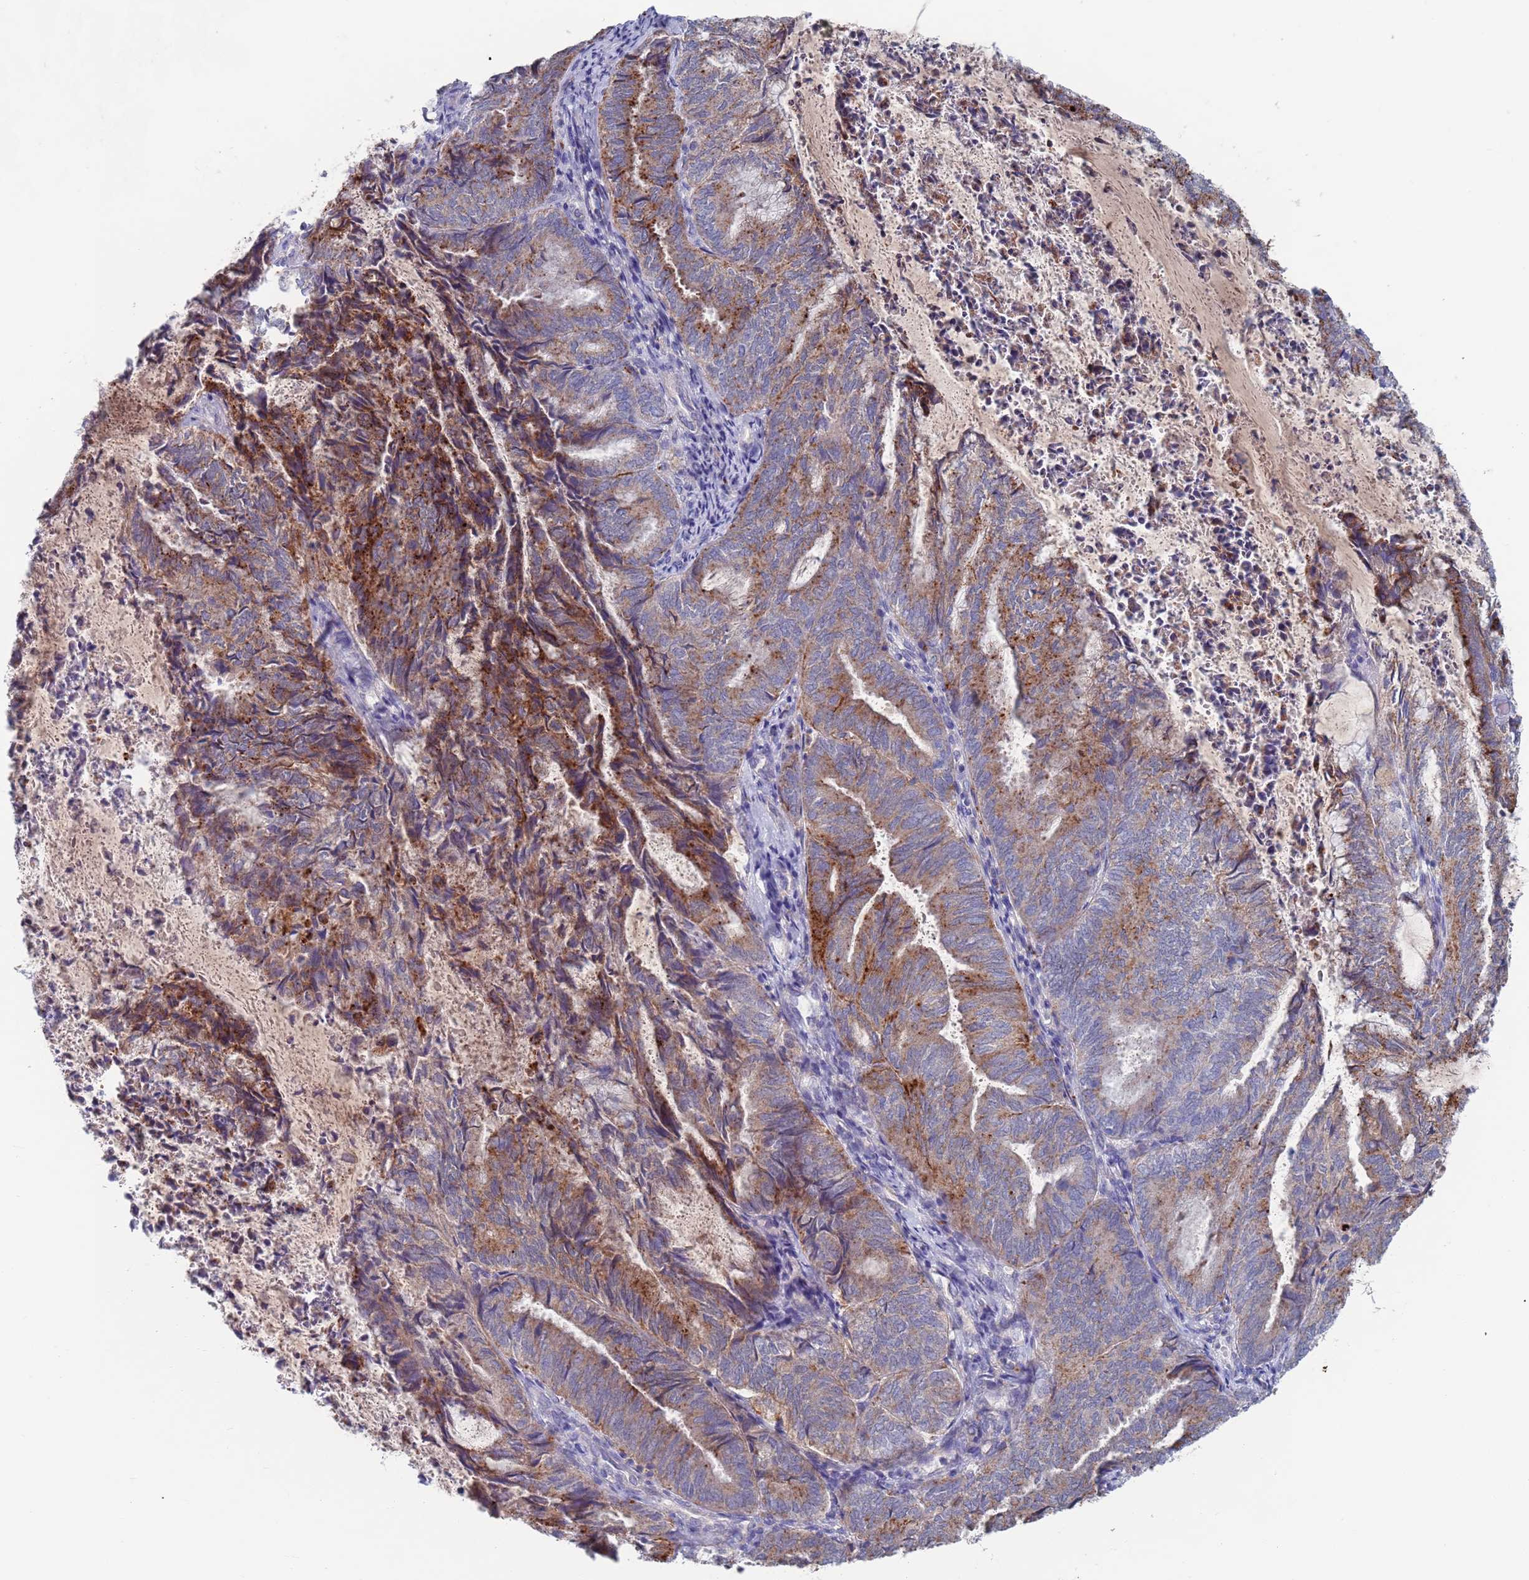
{"staining": {"intensity": "moderate", "quantity": ">75%", "location": "cytoplasmic/membranous"}, "tissue": "endometrial cancer", "cell_type": "Tumor cells", "image_type": "cancer", "snomed": [{"axis": "morphology", "description": "Adenocarcinoma, NOS"}, {"axis": "topography", "description": "Endometrium"}], "caption": "Protein staining reveals moderate cytoplasmic/membranous expression in about >75% of tumor cells in endometrial adenocarcinoma. The protein of interest is stained brown, and the nuclei are stained in blue (DAB IHC with brightfield microscopy, high magnification).", "gene": "FUCA1", "patient": {"sex": "female", "age": 80}}